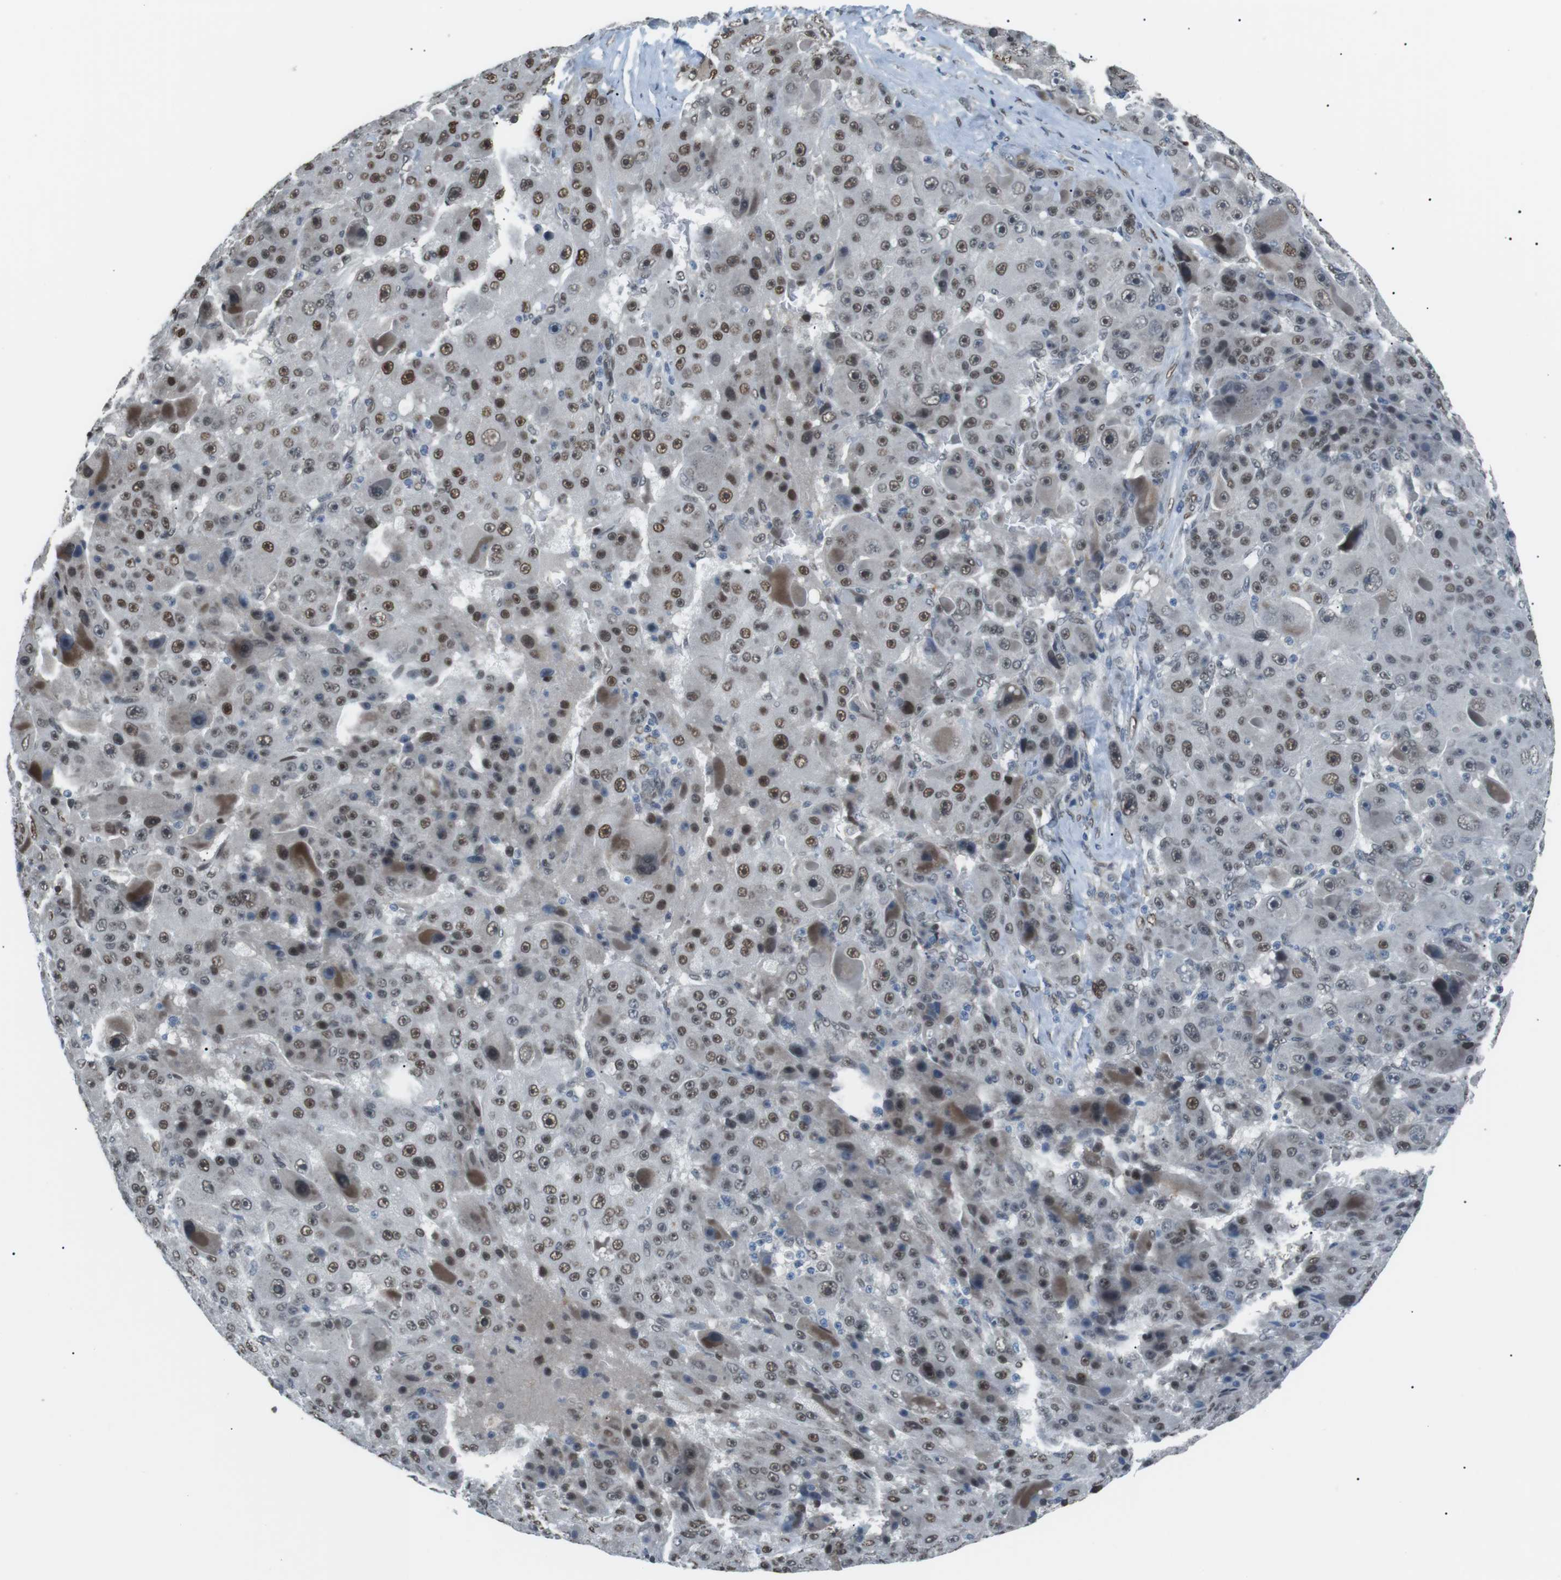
{"staining": {"intensity": "moderate", "quantity": ">75%", "location": "nuclear"}, "tissue": "liver cancer", "cell_type": "Tumor cells", "image_type": "cancer", "snomed": [{"axis": "morphology", "description": "Carcinoma, Hepatocellular, NOS"}, {"axis": "topography", "description": "Liver"}], "caption": "Immunohistochemical staining of liver cancer demonstrates medium levels of moderate nuclear staining in approximately >75% of tumor cells.", "gene": "SRPK2", "patient": {"sex": "male", "age": 76}}